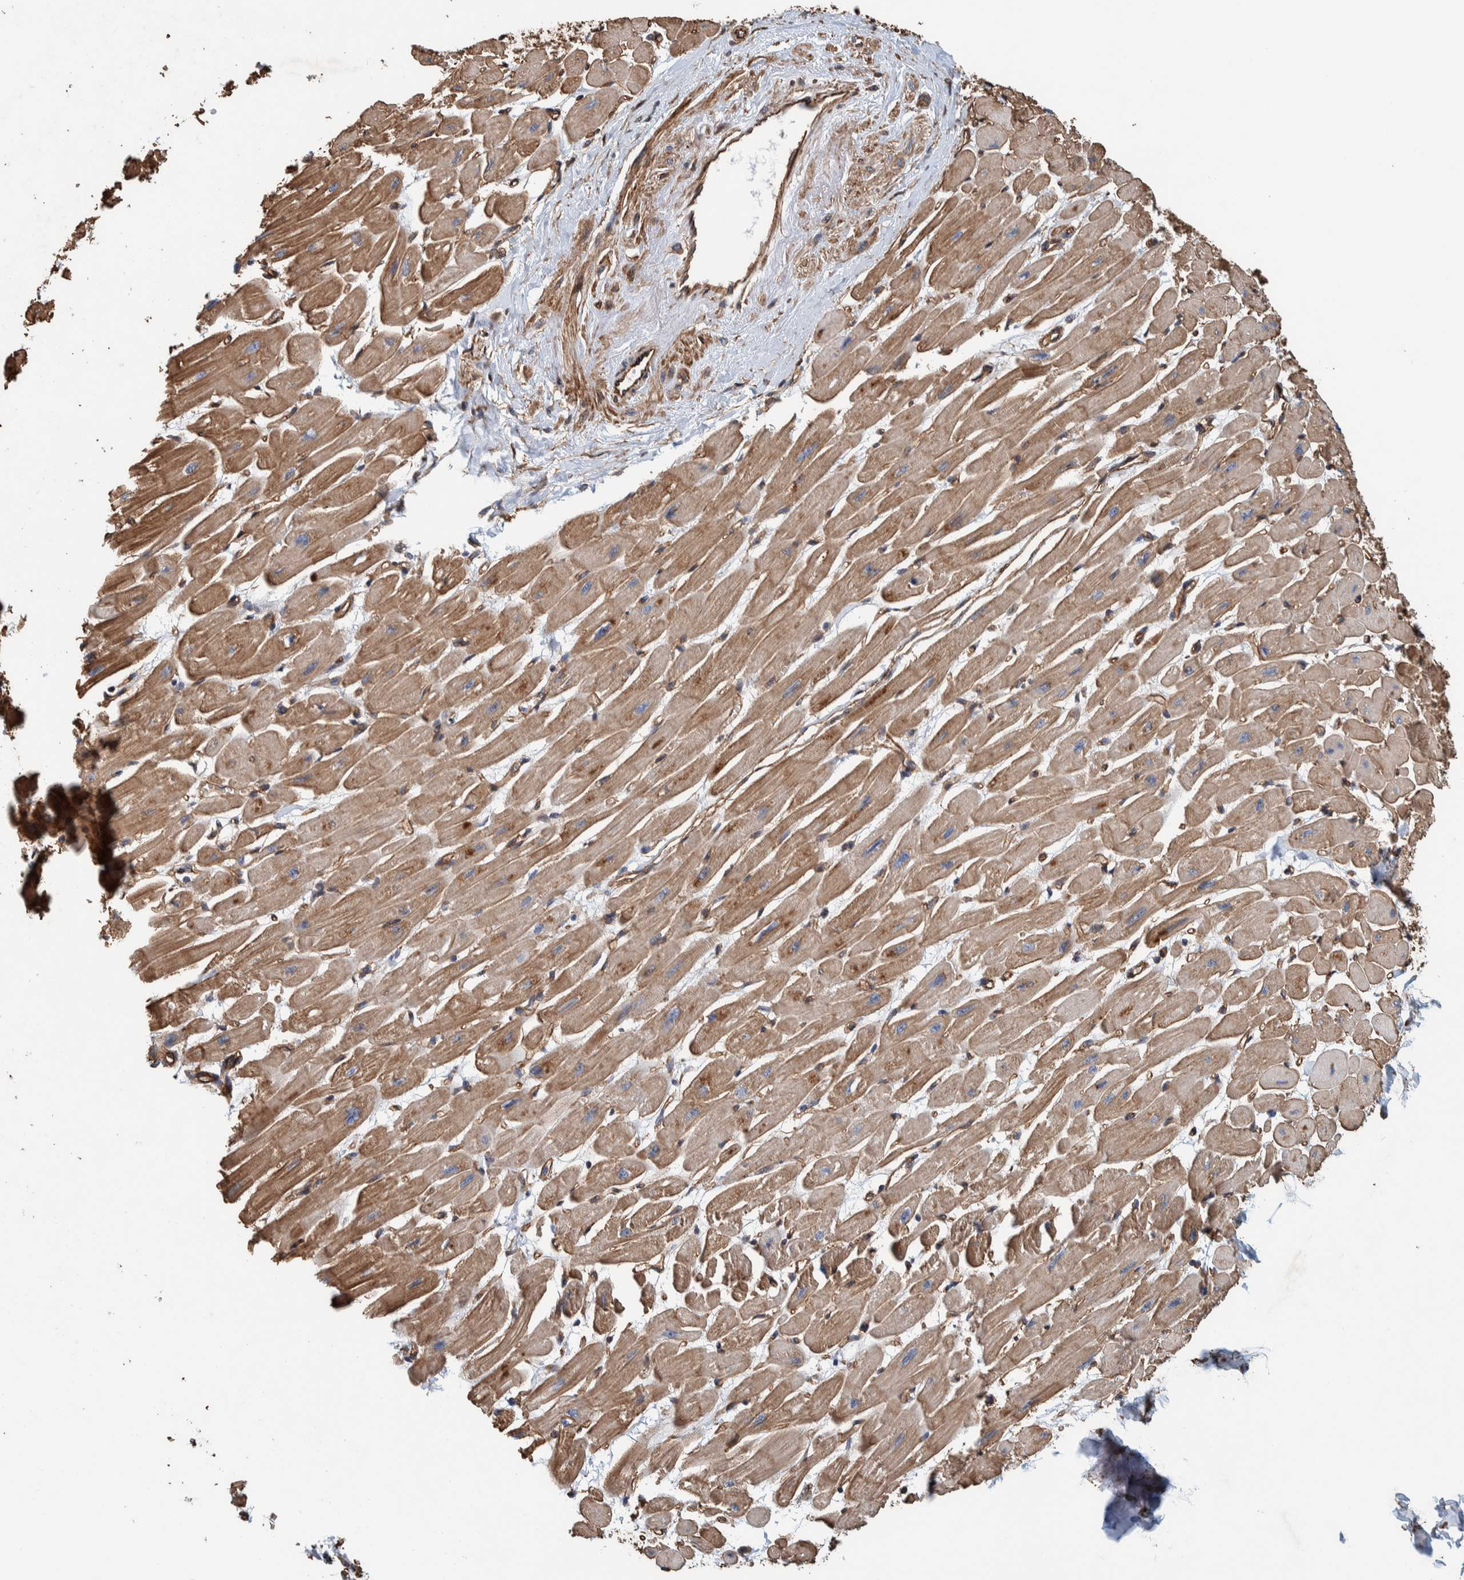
{"staining": {"intensity": "moderate", "quantity": ">75%", "location": "cytoplasmic/membranous"}, "tissue": "heart muscle", "cell_type": "Cardiomyocytes", "image_type": "normal", "snomed": [{"axis": "morphology", "description": "Normal tissue, NOS"}, {"axis": "topography", "description": "Heart"}], "caption": "Immunohistochemistry (DAB (3,3'-diaminobenzidine)) staining of unremarkable heart muscle demonstrates moderate cytoplasmic/membranous protein positivity in about >75% of cardiomyocytes.", "gene": "PKD1L1", "patient": {"sex": "female", "age": 54}}